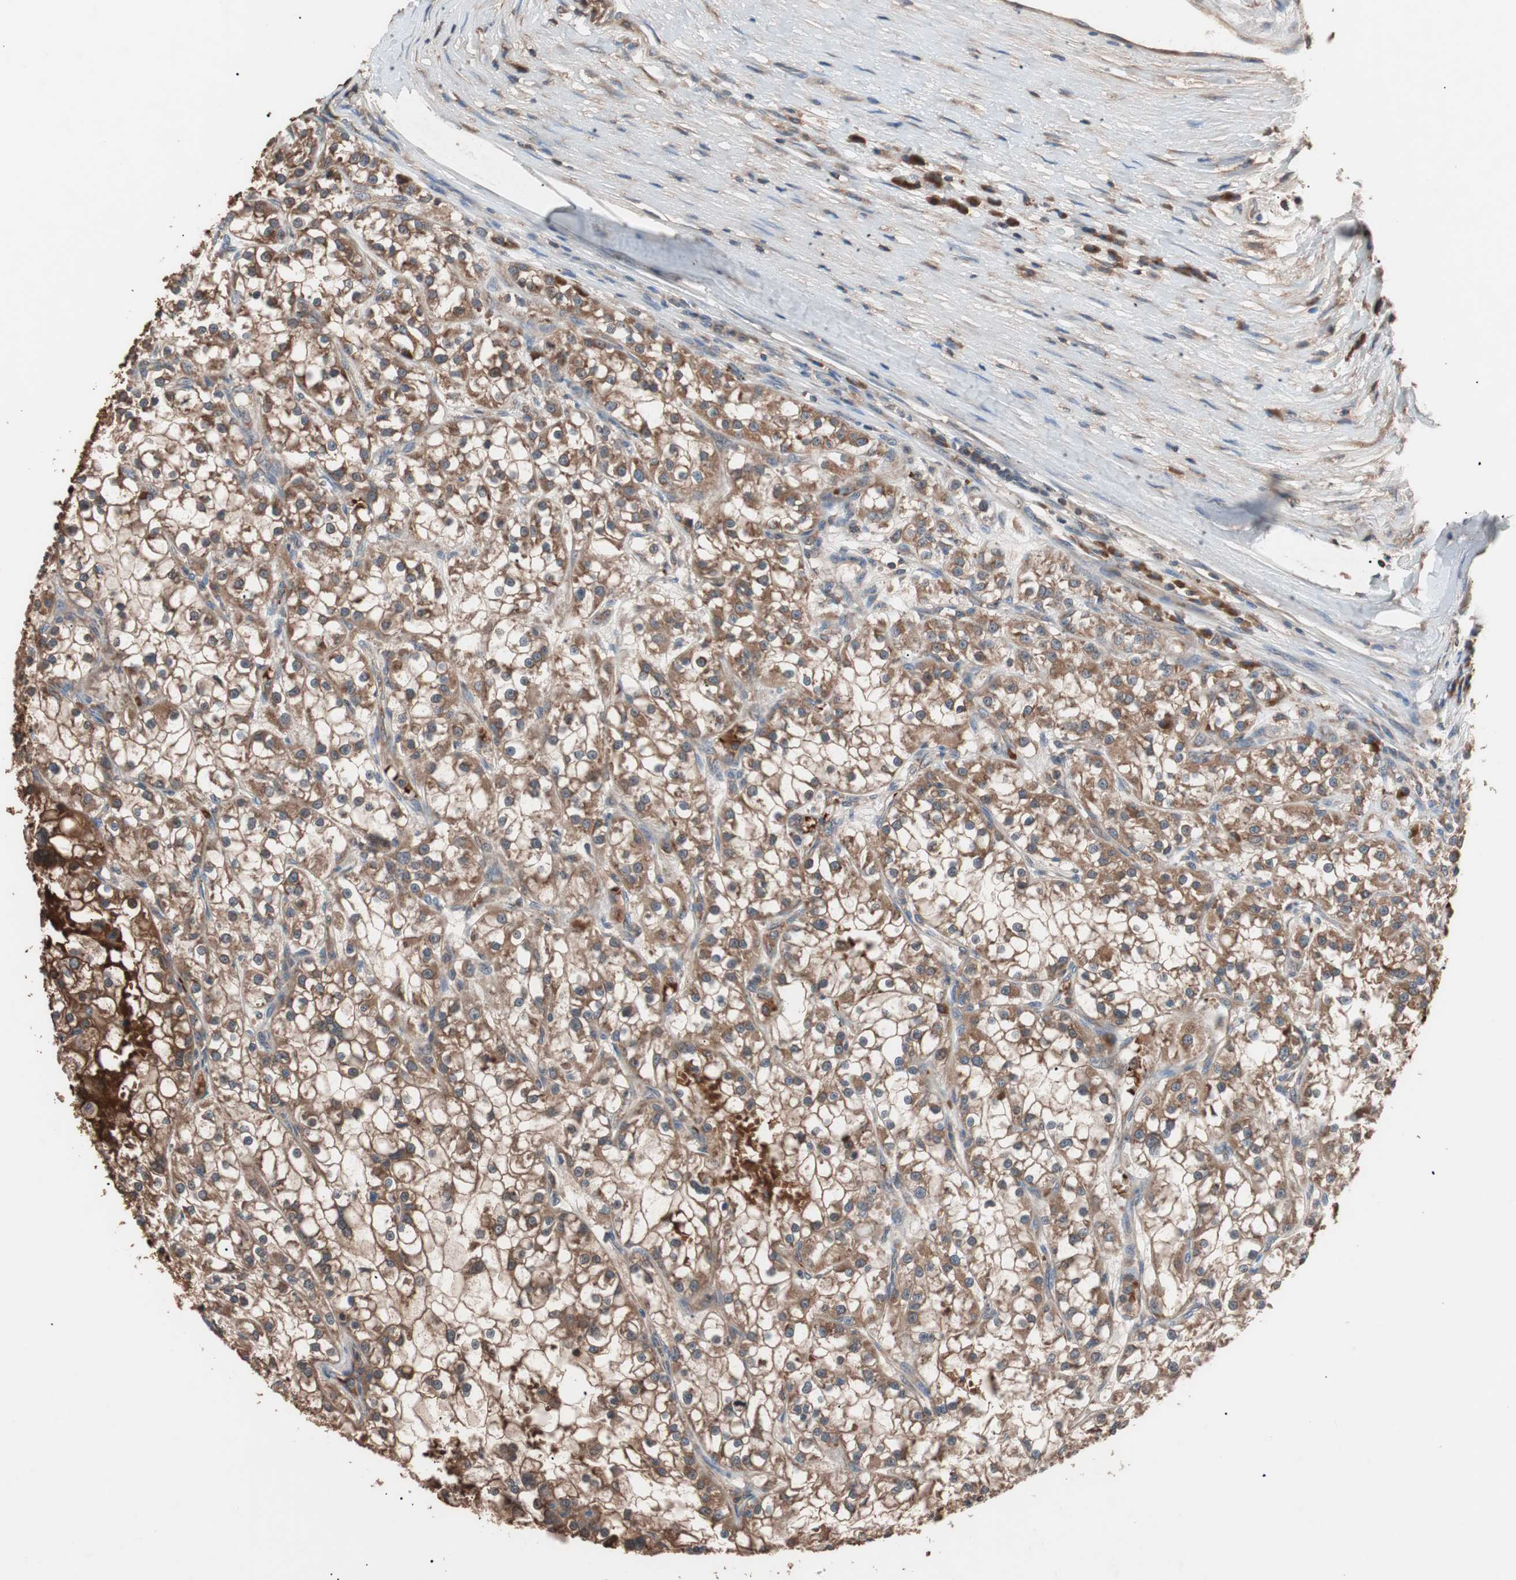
{"staining": {"intensity": "moderate", "quantity": ">75%", "location": "cytoplasmic/membranous"}, "tissue": "renal cancer", "cell_type": "Tumor cells", "image_type": "cancer", "snomed": [{"axis": "morphology", "description": "Adenocarcinoma, NOS"}, {"axis": "topography", "description": "Kidney"}], "caption": "Moderate cytoplasmic/membranous positivity is seen in about >75% of tumor cells in adenocarcinoma (renal).", "gene": "GLYCTK", "patient": {"sex": "female", "age": 52}}